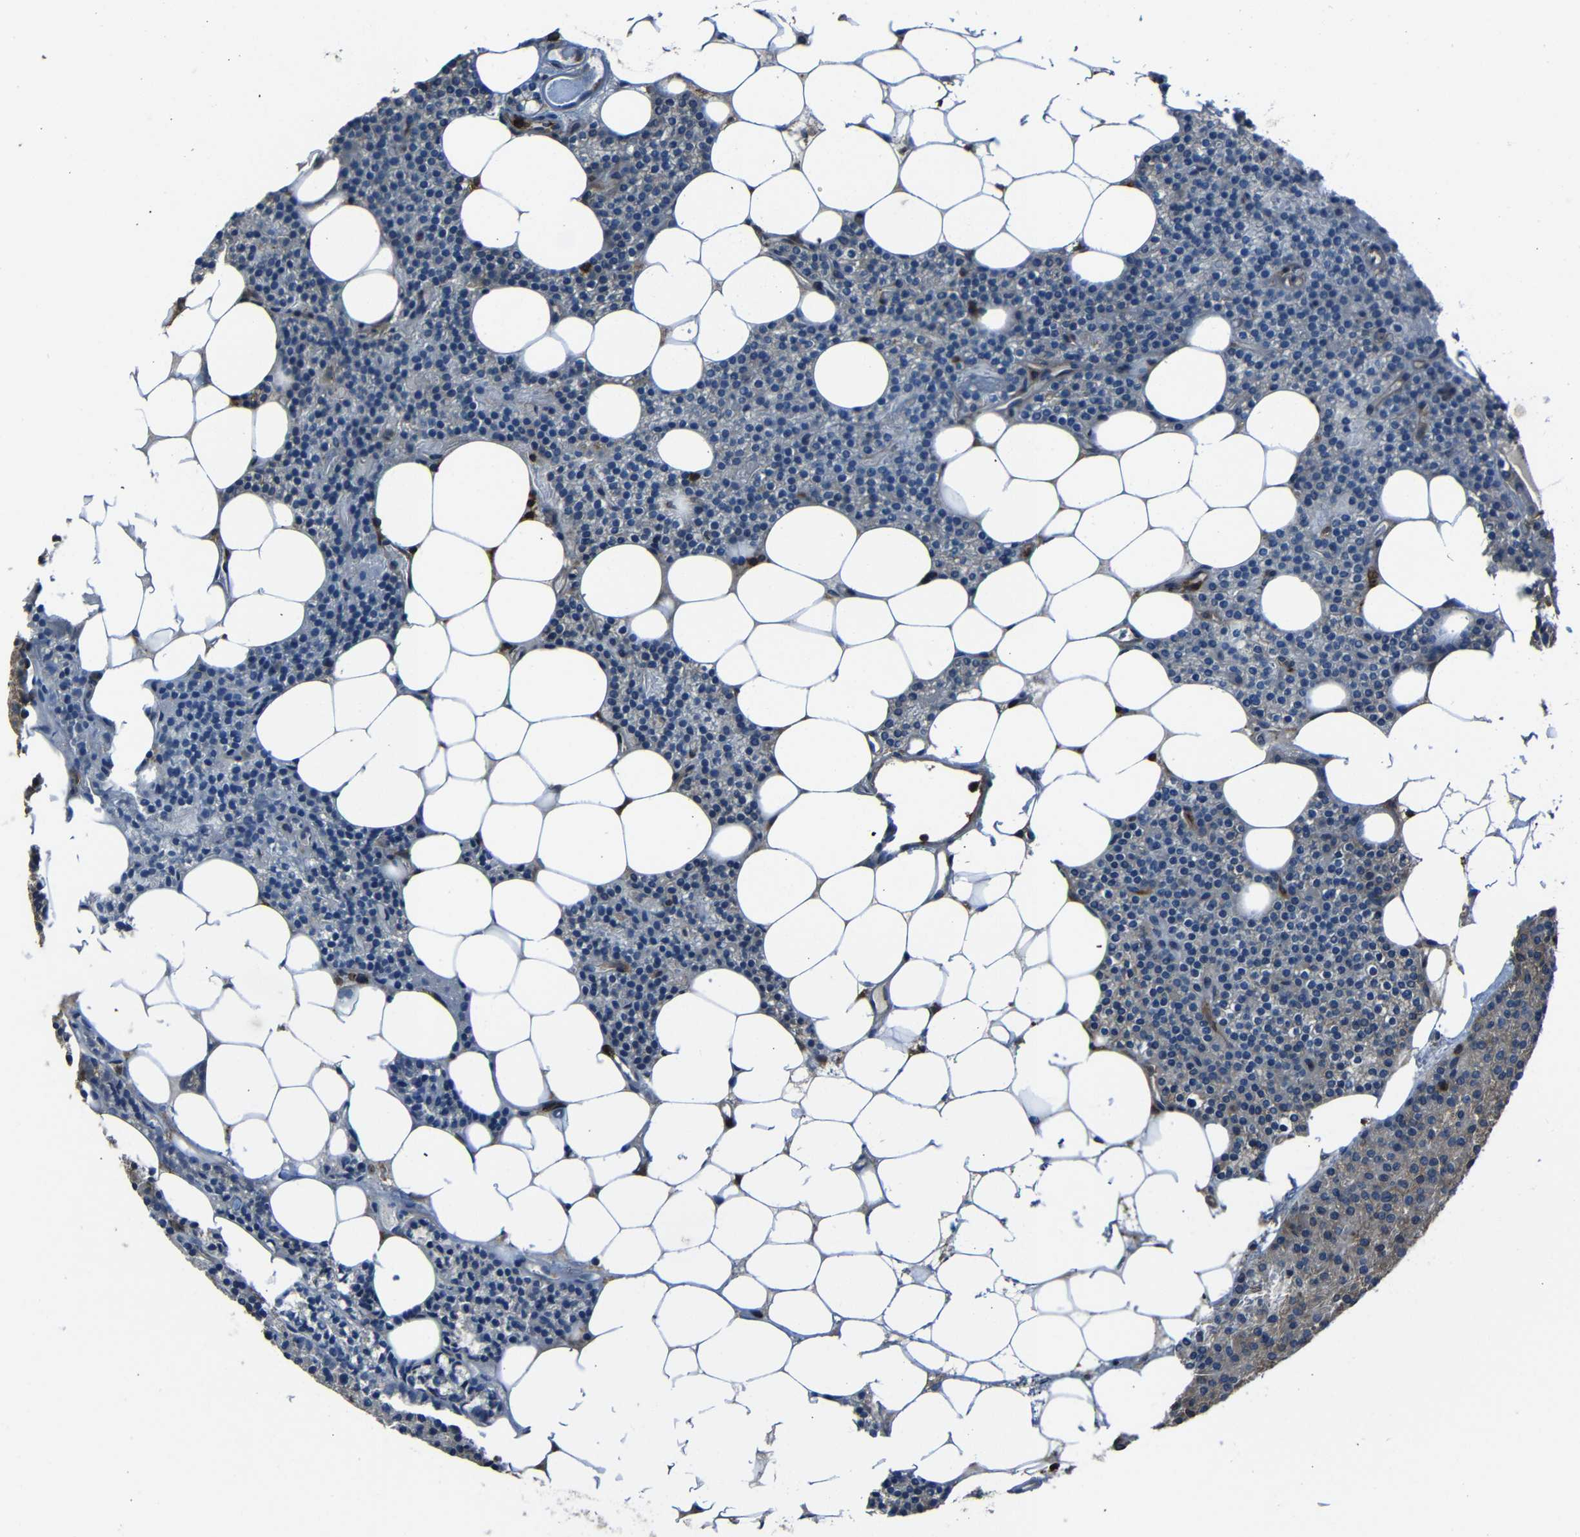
{"staining": {"intensity": "negative", "quantity": "none", "location": "none"}, "tissue": "parathyroid gland", "cell_type": "Glandular cells", "image_type": "normal", "snomed": [{"axis": "morphology", "description": "Normal tissue, NOS"}, {"axis": "morphology", "description": "Adenoma, NOS"}, {"axis": "topography", "description": "Parathyroid gland"}], "caption": "Immunohistochemical staining of normal parathyroid gland displays no significant positivity in glandular cells. Nuclei are stained in blue.", "gene": "ADGRE5", "patient": {"sex": "female", "age": 51}}